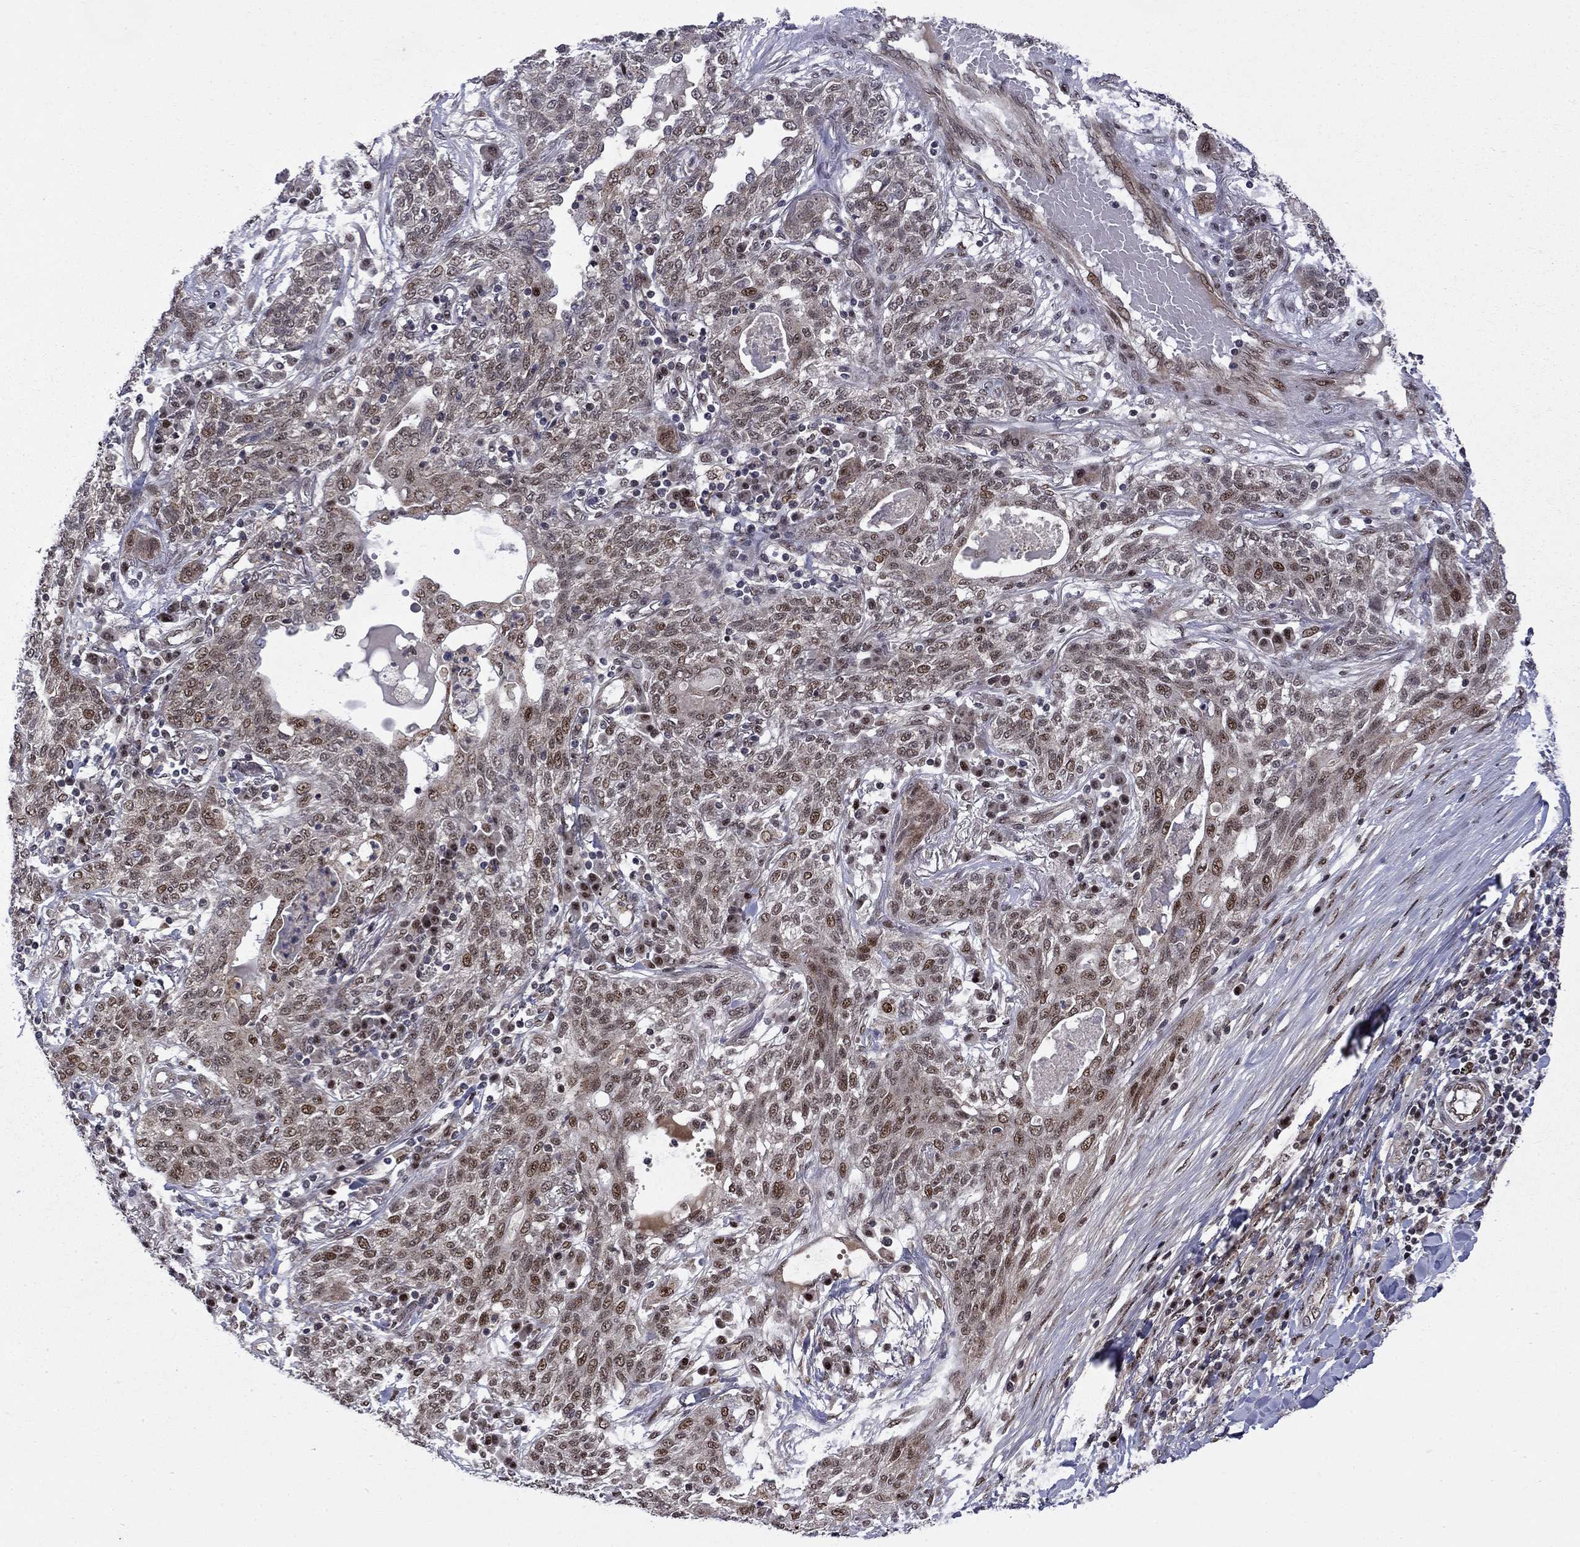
{"staining": {"intensity": "moderate", "quantity": "<25%", "location": "nuclear"}, "tissue": "lung cancer", "cell_type": "Tumor cells", "image_type": "cancer", "snomed": [{"axis": "morphology", "description": "Squamous cell carcinoma, NOS"}, {"axis": "topography", "description": "Lung"}], "caption": "Immunohistochemistry (IHC) image of human lung squamous cell carcinoma stained for a protein (brown), which displays low levels of moderate nuclear staining in about <25% of tumor cells.", "gene": "KPNA3", "patient": {"sex": "female", "age": 70}}